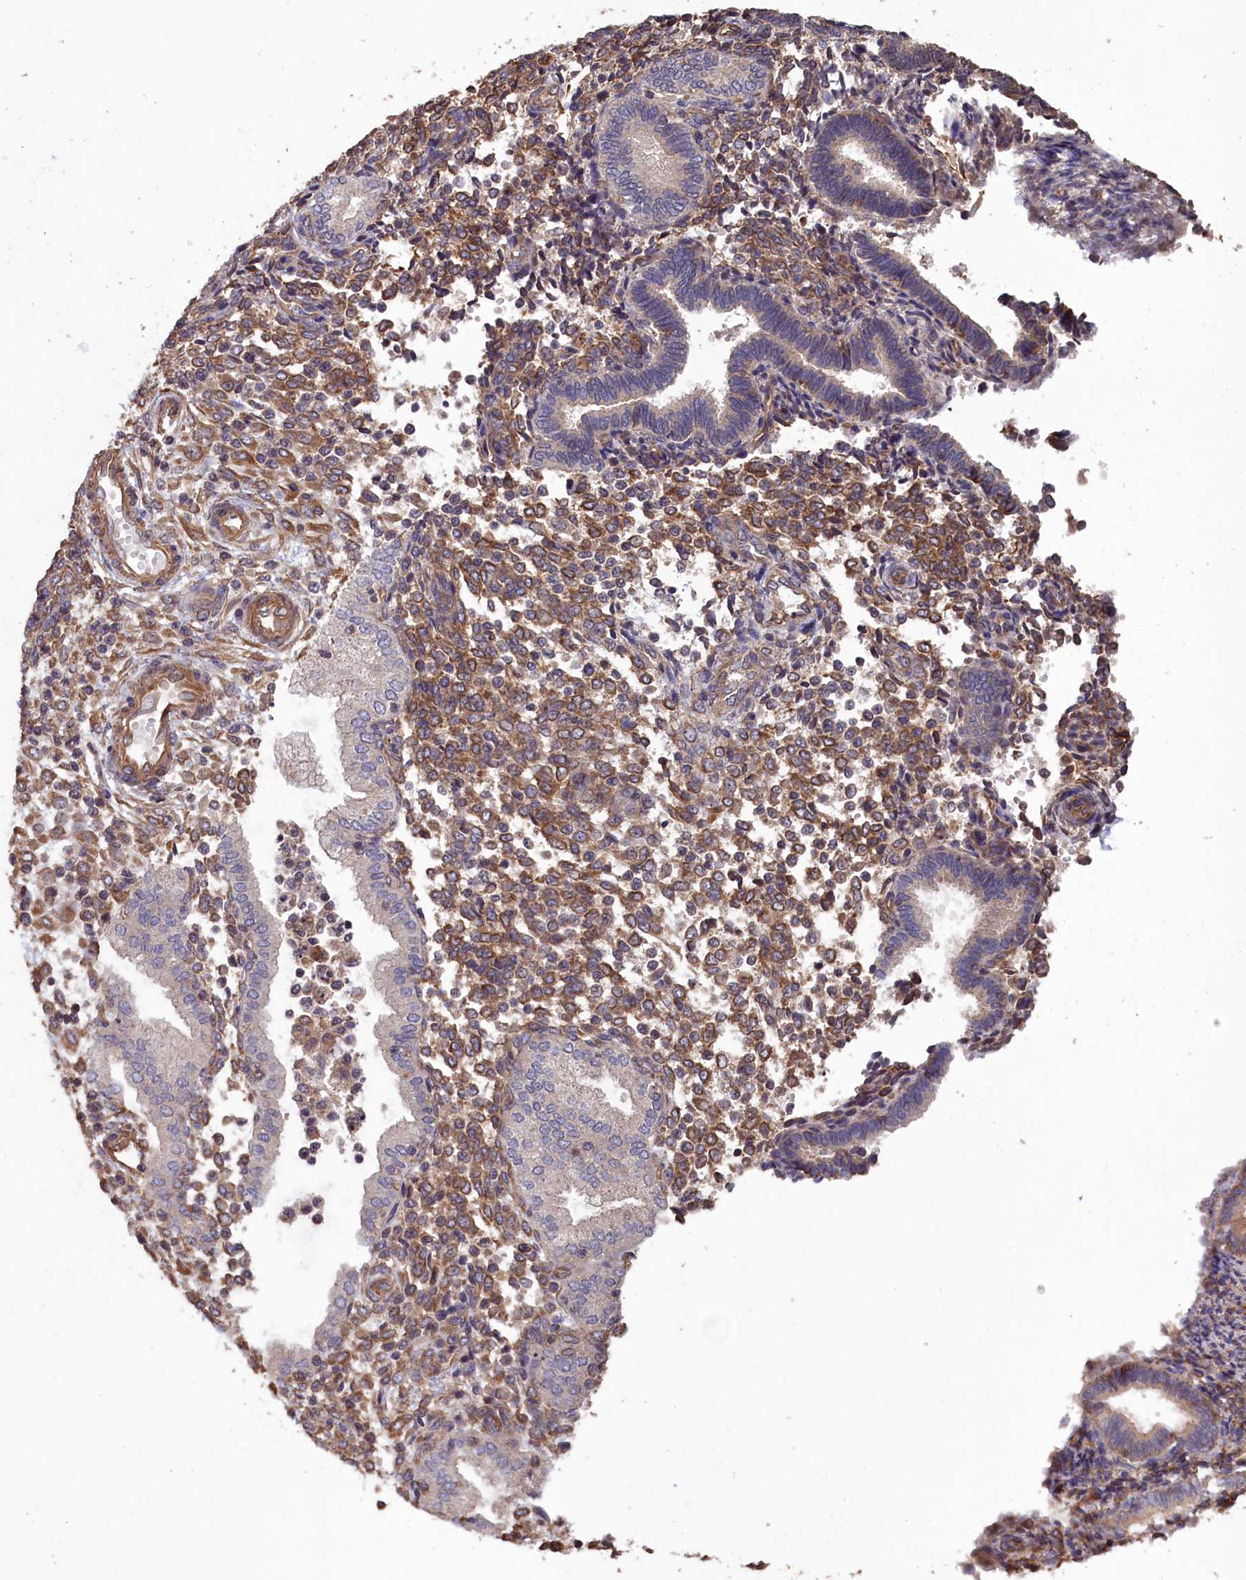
{"staining": {"intensity": "moderate", "quantity": "25%-75%", "location": "cytoplasmic/membranous"}, "tissue": "endometrium", "cell_type": "Cells in endometrial stroma", "image_type": "normal", "snomed": [{"axis": "morphology", "description": "Normal tissue, NOS"}, {"axis": "topography", "description": "Endometrium"}], "caption": "Protein positivity by immunohistochemistry (IHC) reveals moderate cytoplasmic/membranous positivity in about 25%-75% of cells in endometrial stroma in normal endometrium.", "gene": "DAPK3", "patient": {"sex": "female", "age": 53}}